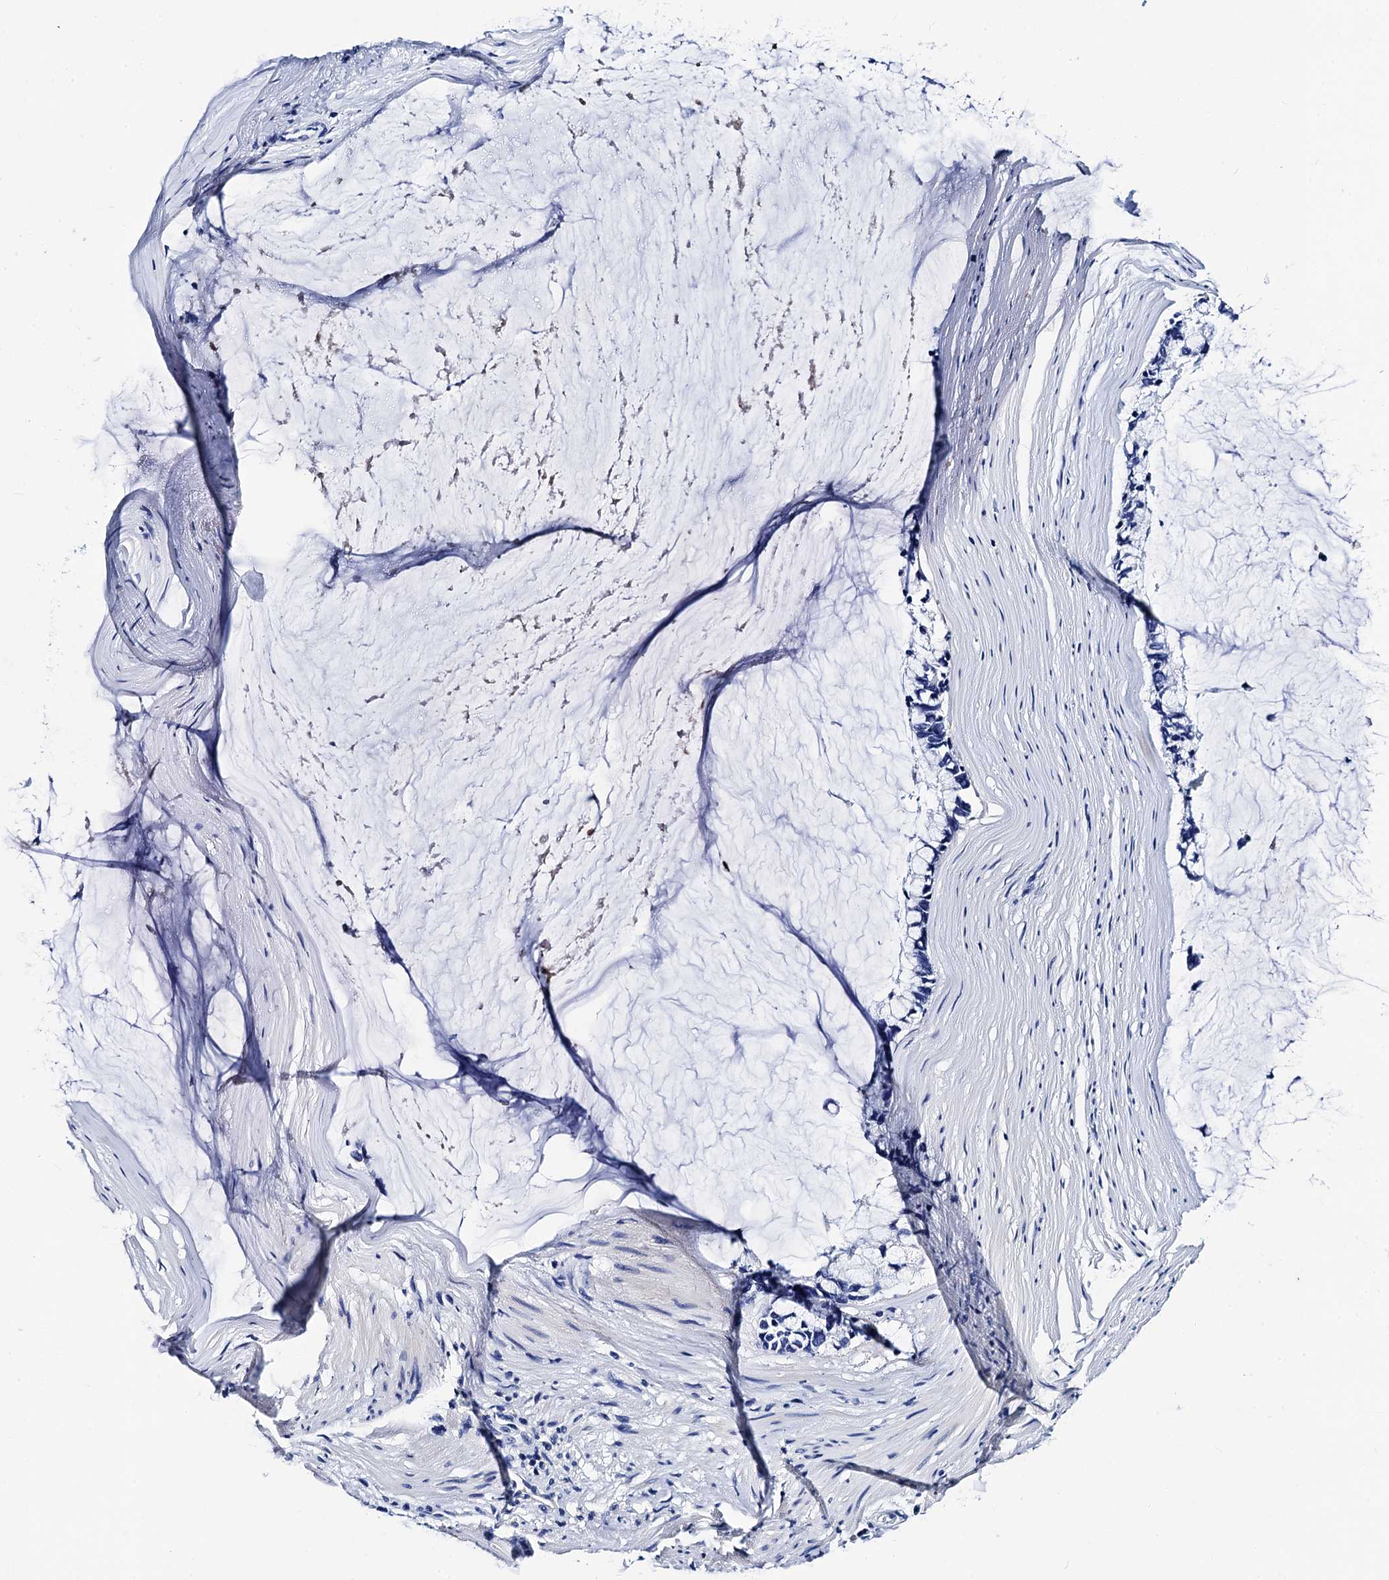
{"staining": {"intensity": "negative", "quantity": "none", "location": "none"}, "tissue": "ovarian cancer", "cell_type": "Tumor cells", "image_type": "cancer", "snomed": [{"axis": "morphology", "description": "Cystadenocarcinoma, mucinous, NOS"}, {"axis": "topography", "description": "Ovary"}], "caption": "The photomicrograph displays no significant staining in tumor cells of ovarian mucinous cystadenocarcinoma. (Brightfield microscopy of DAB (3,3'-diaminobenzidine) IHC at high magnification).", "gene": "MYBPC3", "patient": {"sex": "female", "age": 39}}